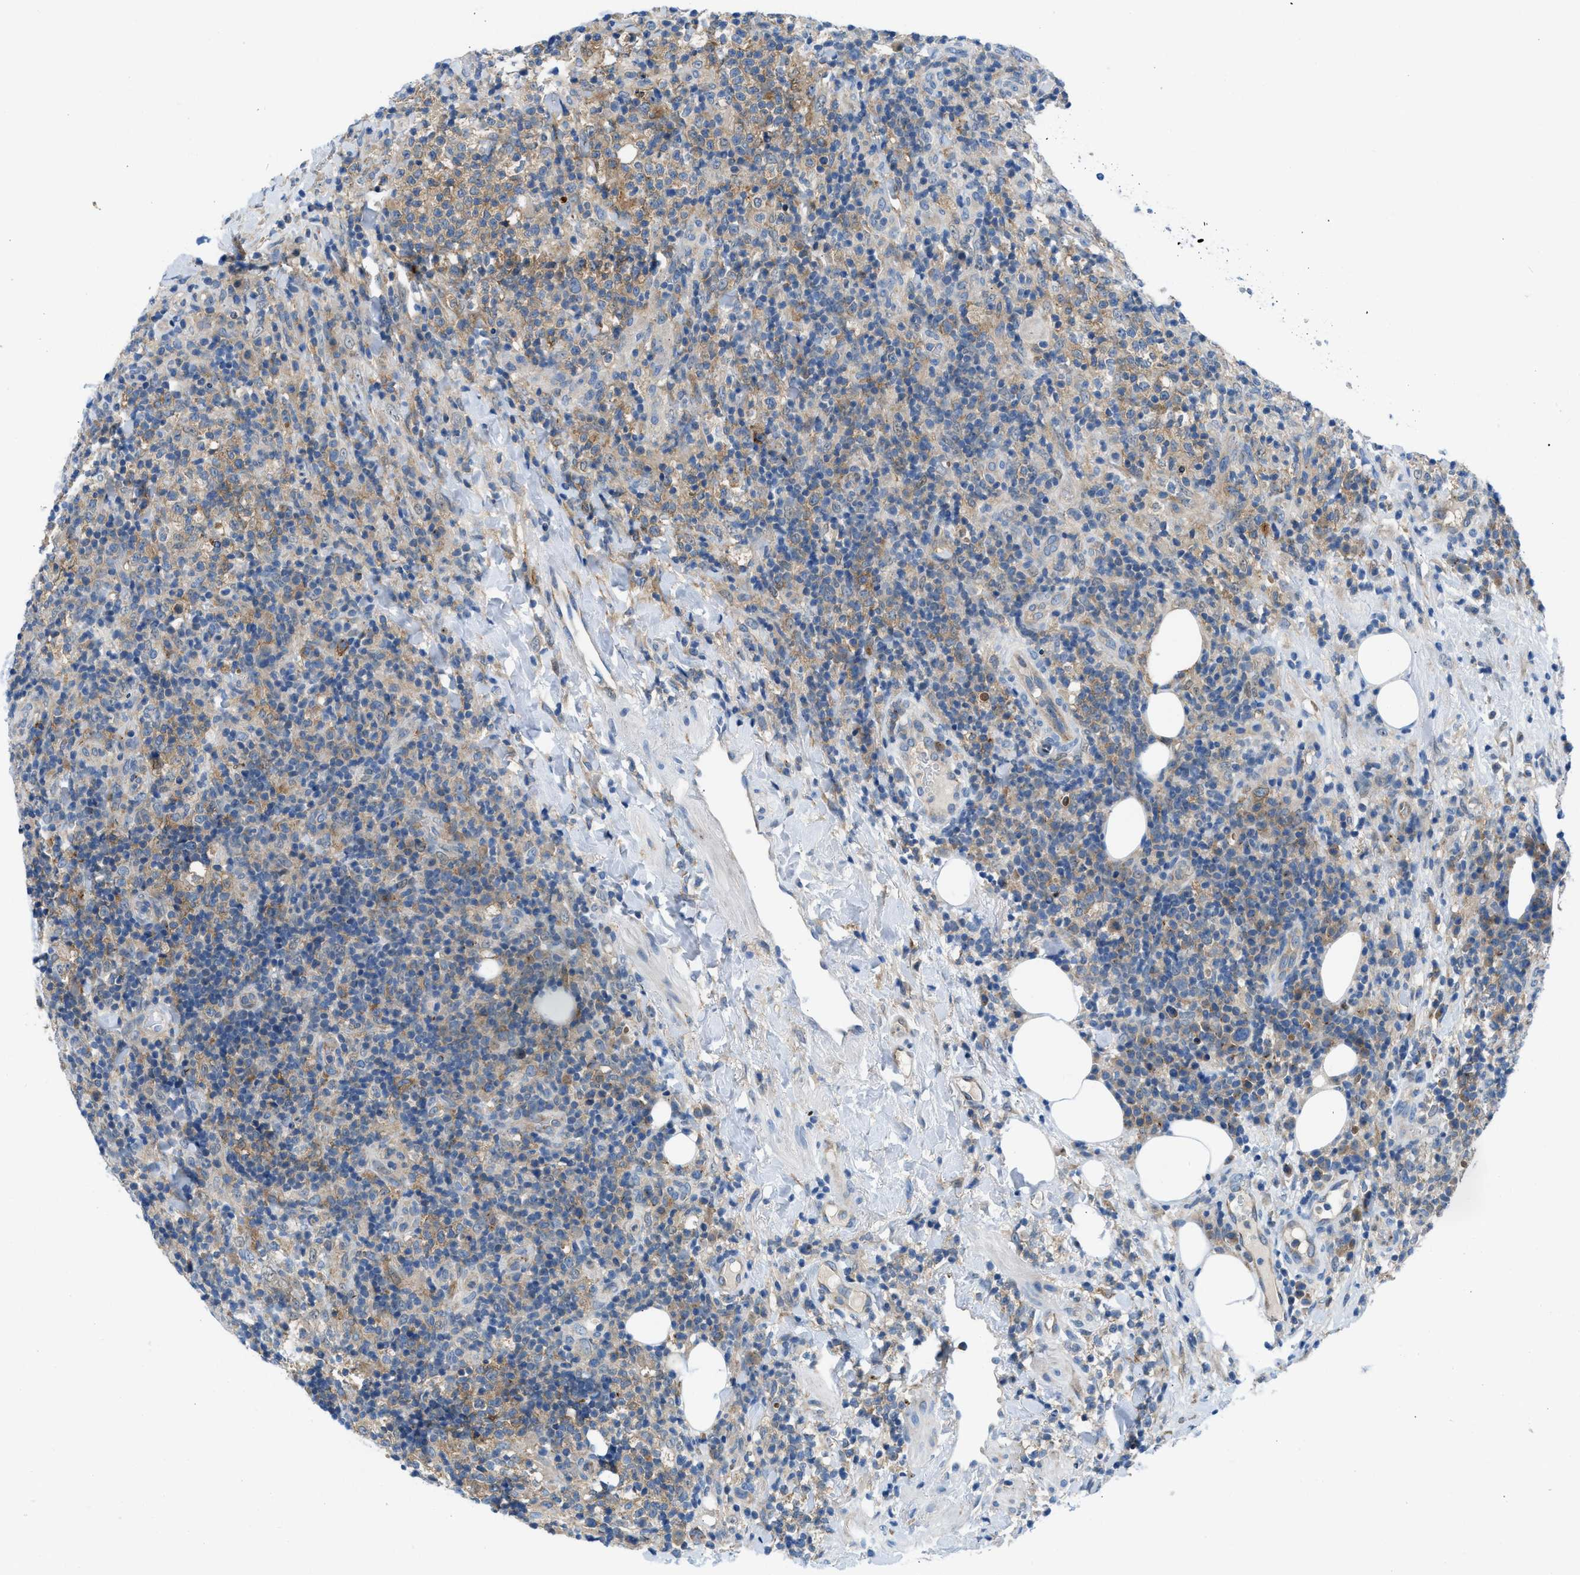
{"staining": {"intensity": "weak", "quantity": "25%-75%", "location": "cytoplasmic/membranous"}, "tissue": "lymphoma", "cell_type": "Tumor cells", "image_type": "cancer", "snomed": [{"axis": "morphology", "description": "Malignant lymphoma, non-Hodgkin's type, High grade"}, {"axis": "topography", "description": "Lymph node"}], "caption": "IHC of high-grade malignant lymphoma, non-Hodgkin's type shows low levels of weak cytoplasmic/membranous expression in approximately 25%-75% of tumor cells. (Brightfield microscopy of DAB IHC at high magnification).", "gene": "BNC2", "patient": {"sex": "female", "age": 76}}